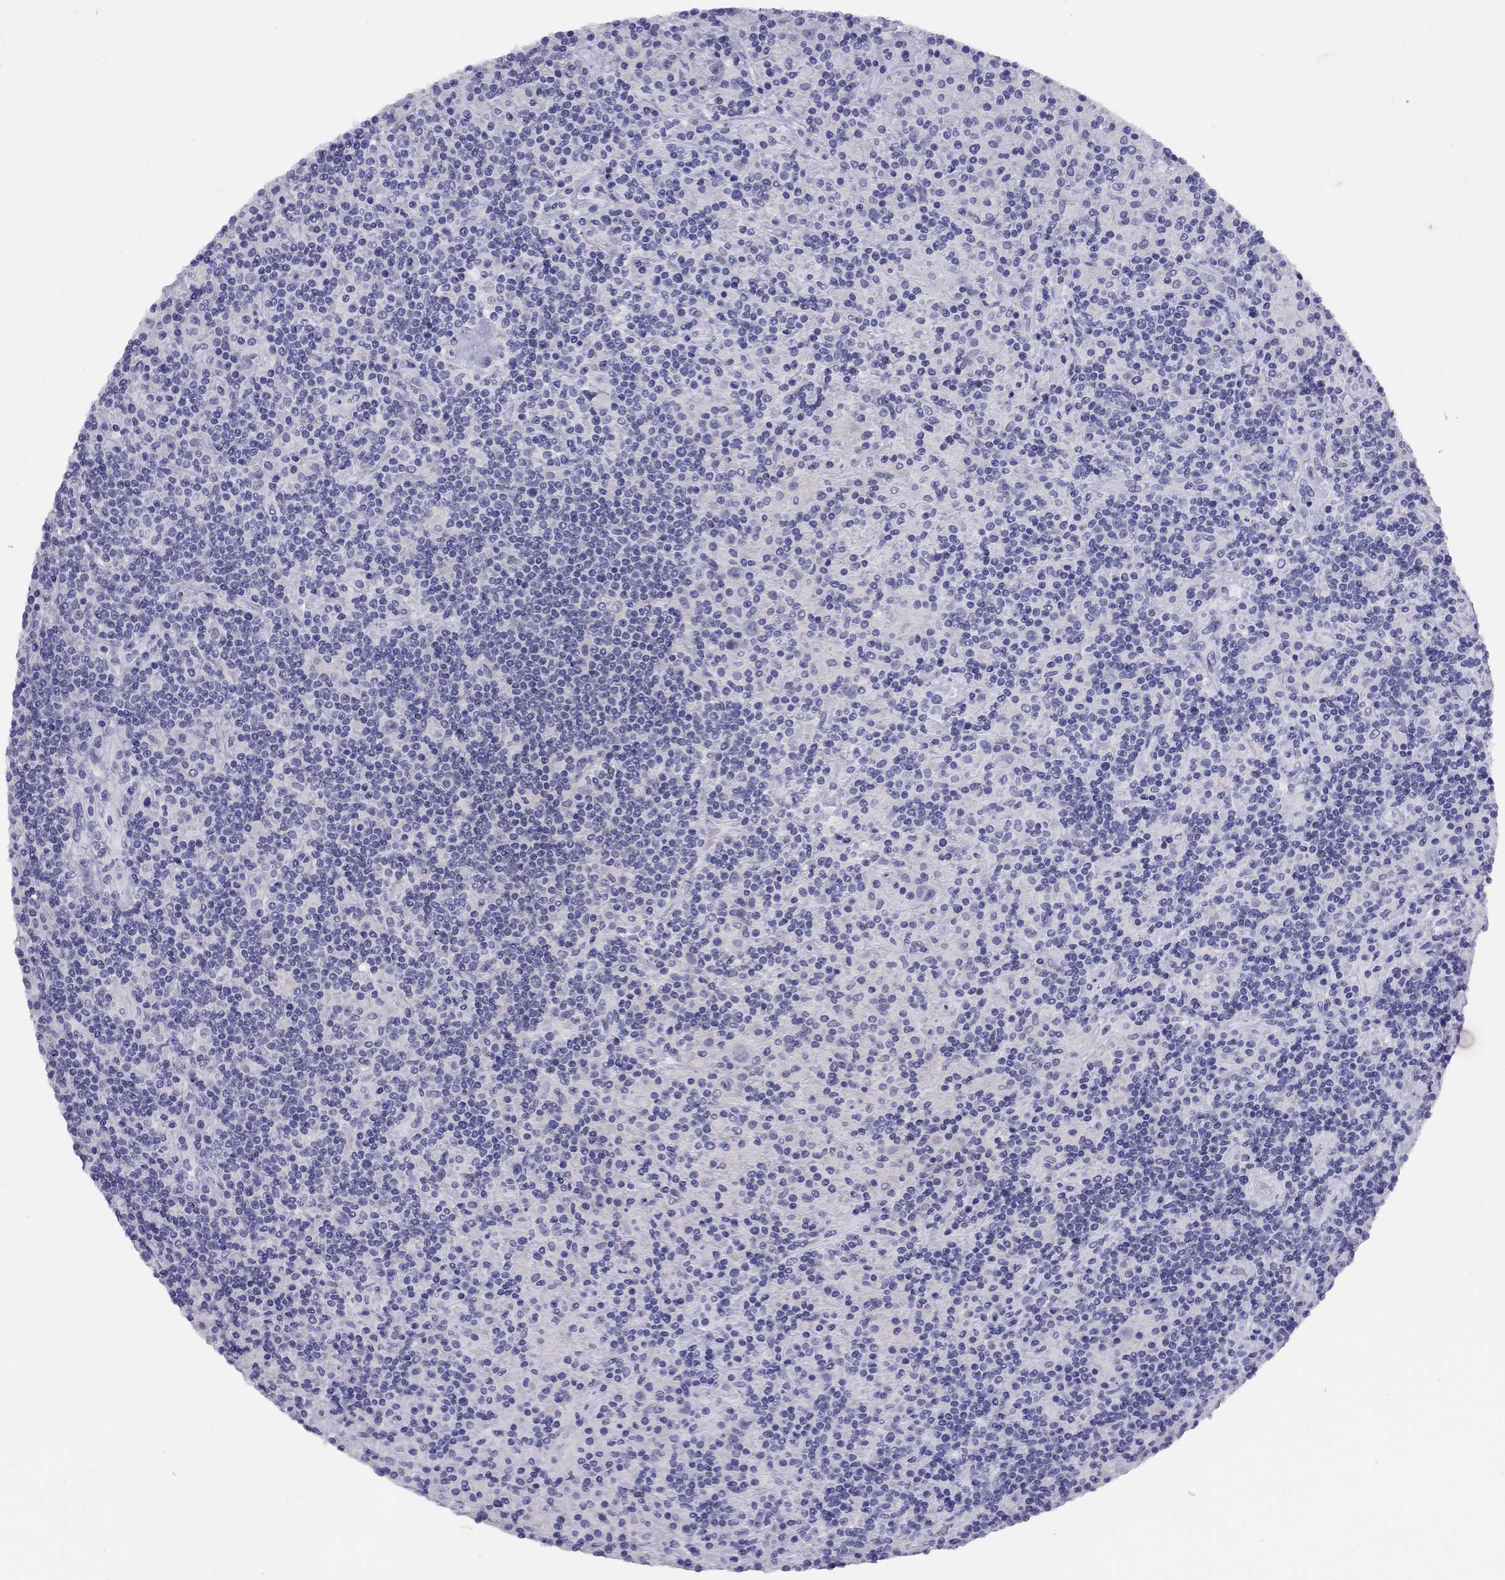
{"staining": {"intensity": "negative", "quantity": "none", "location": "none"}, "tissue": "lymphoma", "cell_type": "Tumor cells", "image_type": "cancer", "snomed": [{"axis": "morphology", "description": "Hodgkin's disease, NOS"}, {"axis": "topography", "description": "Lymph node"}], "caption": "Tumor cells show no significant positivity in lymphoma.", "gene": "LRIT2", "patient": {"sex": "male", "age": 70}}